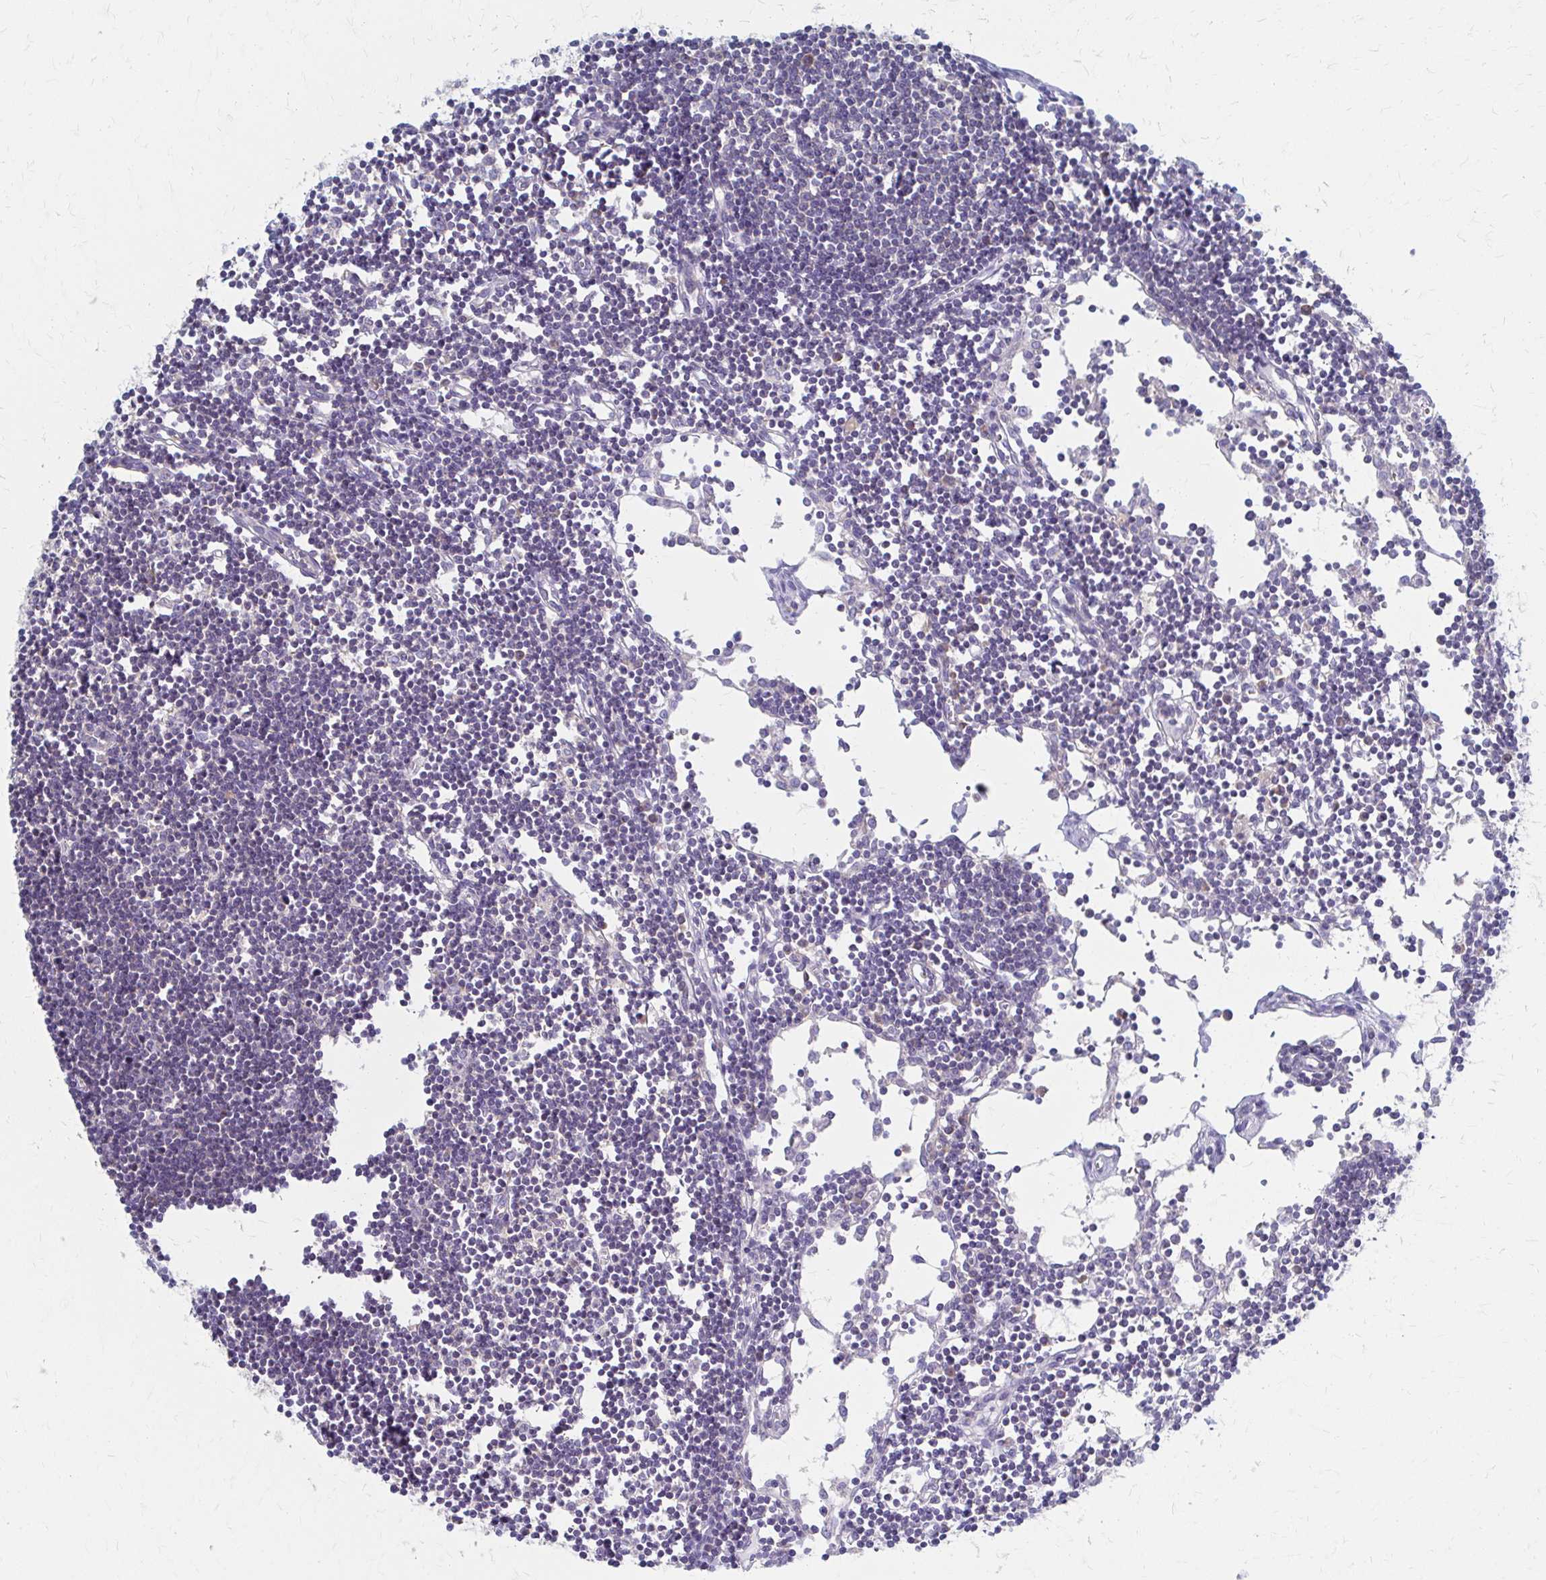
{"staining": {"intensity": "weak", "quantity": "<25%", "location": "cytoplasmic/membranous"}, "tissue": "lymph node", "cell_type": "Germinal center cells", "image_type": "normal", "snomed": [{"axis": "morphology", "description": "Normal tissue, NOS"}, {"axis": "topography", "description": "Lymph node"}], "caption": "The IHC photomicrograph has no significant expression in germinal center cells of lymph node. (DAB (3,3'-diaminobenzidine) immunohistochemistry visualized using brightfield microscopy, high magnification).", "gene": "RPL27A", "patient": {"sex": "female", "age": 65}}